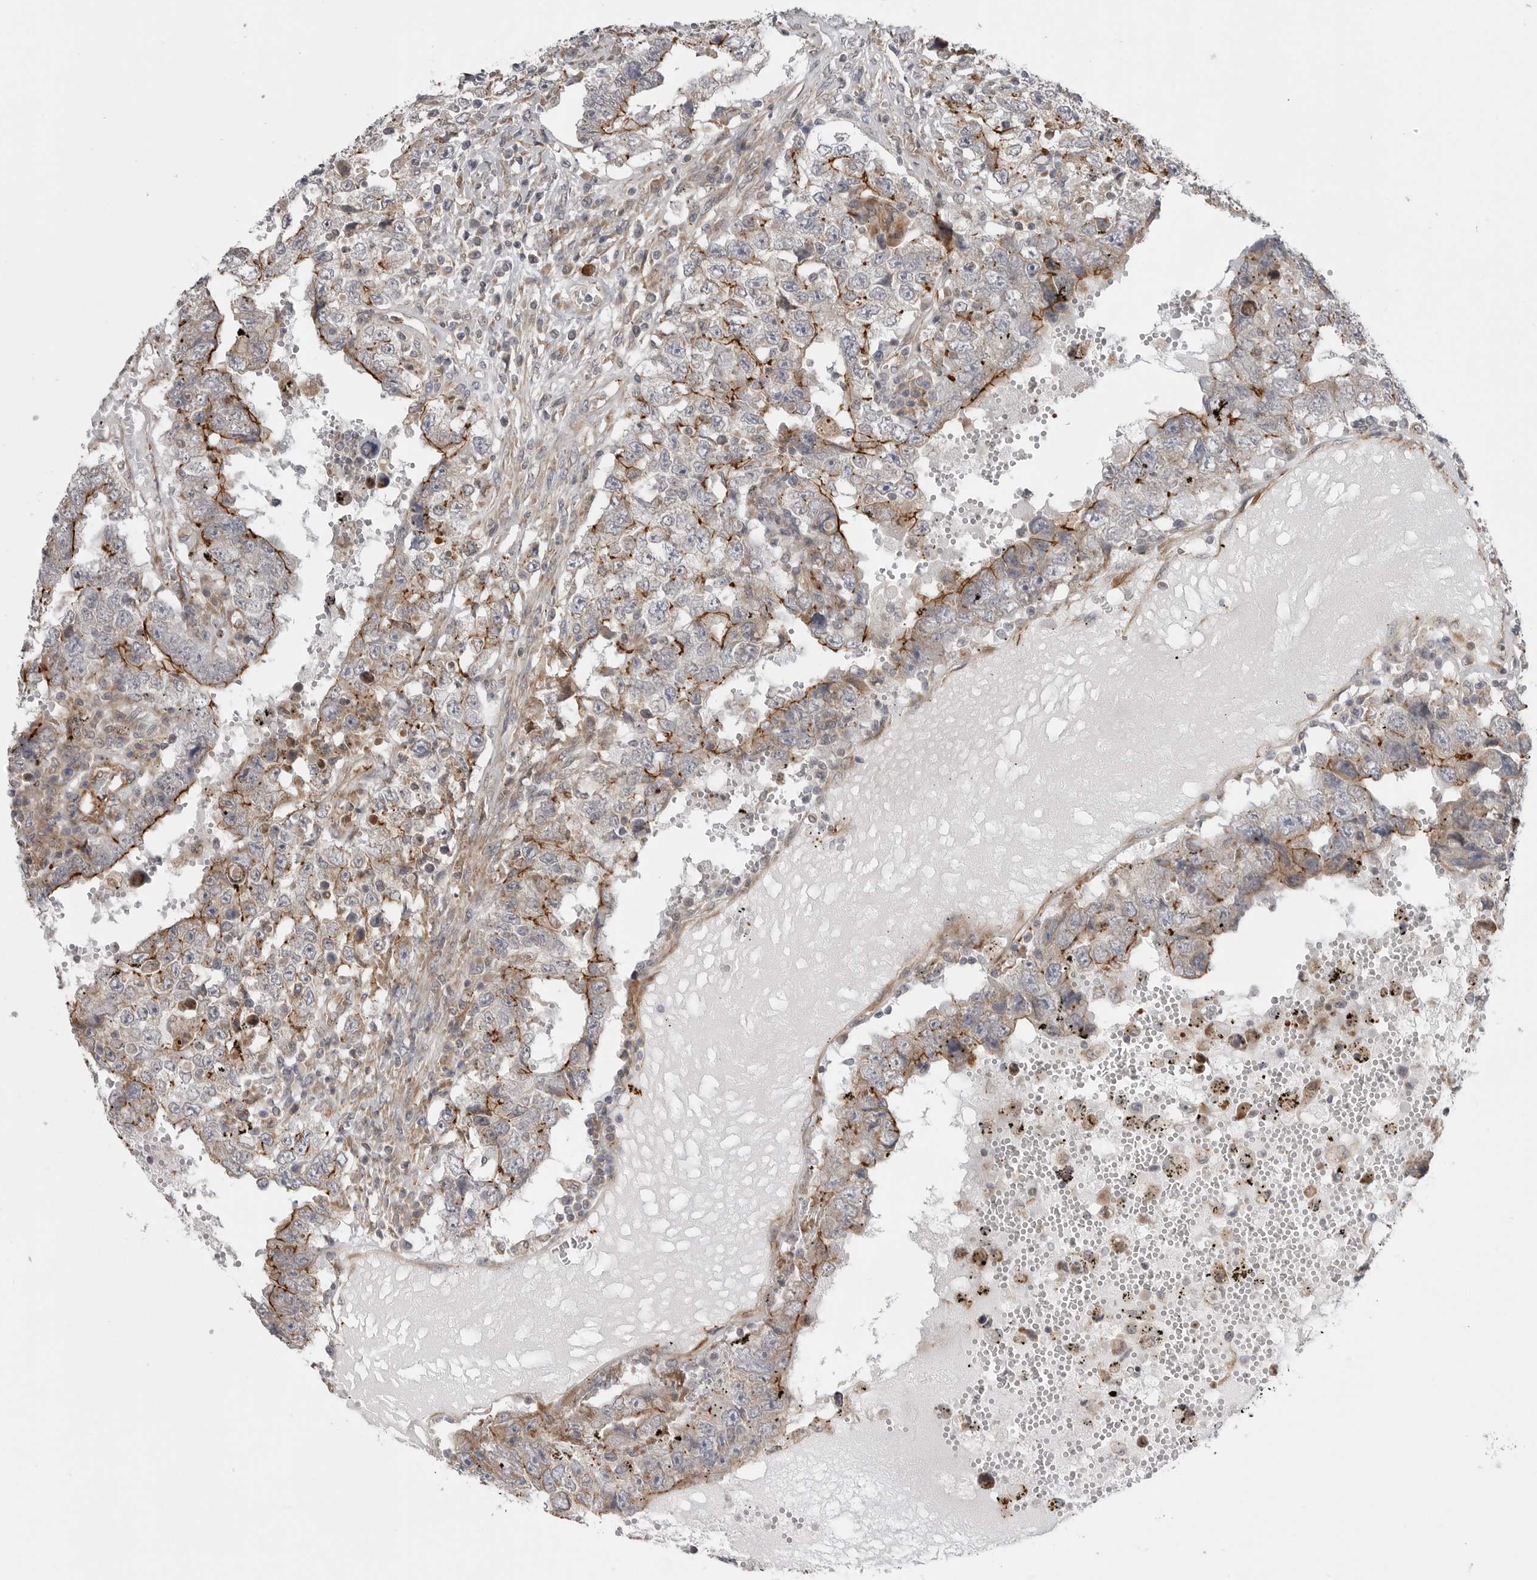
{"staining": {"intensity": "moderate", "quantity": "25%-75%", "location": "cytoplasmic/membranous"}, "tissue": "testis cancer", "cell_type": "Tumor cells", "image_type": "cancer", "snomed": [{"axis": "morphology", "description": "Carcinoma, Embryonal, NOS"}, {"axis": "topography", "description": "Testis"}], "caption": "Embryonal carcinoma (testis) was stained to show a protein in brown. There is medium levels of moderate cytoplasmic/membranous expression in about 25%-75% of tumor cells. (DAB IHC, brown staining for protein, blue staining for nuclei).", "gene": "SCP2", "patient": {"sex": "male", "age": 26}}